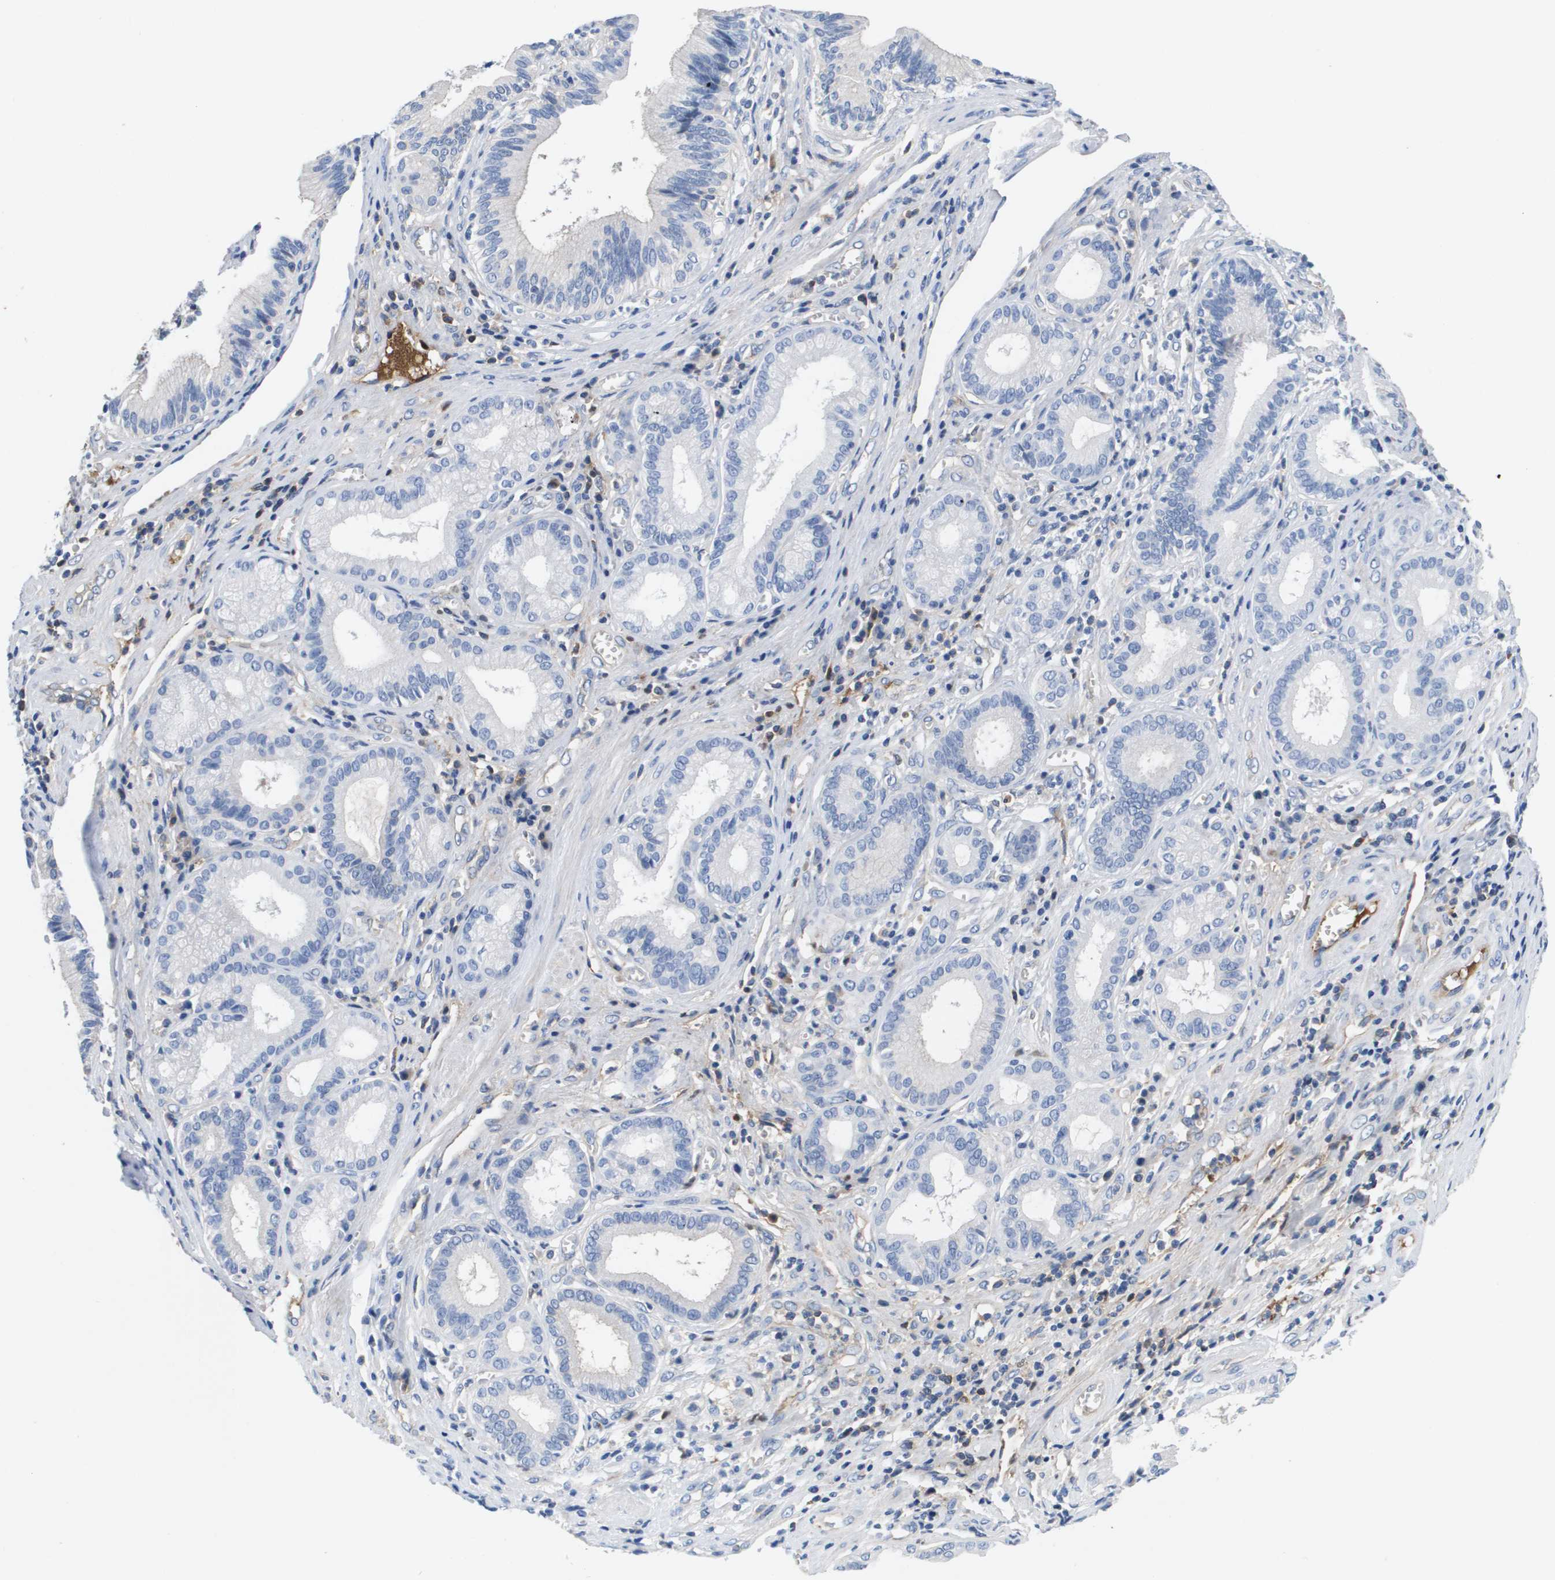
{"staining": {"intensity": "negative", "quantity": "none", "location": "none"}, "tissue": "pancreatic cancer", "cell_type": "Tumor cells", "image_type": "cancer", "snomed": [{"axis": "morphology", "description": "Adenocarcinoma, NOS"}, {"axis": "topography", "description": "Pancreas"}], "caption": "This is an immunohistochemistry image of pancreatic adenocarcinoma. There is no positivity in tumor cells.", "gene": "APOA1", "patient": {"sex": "female", "age": 77}}